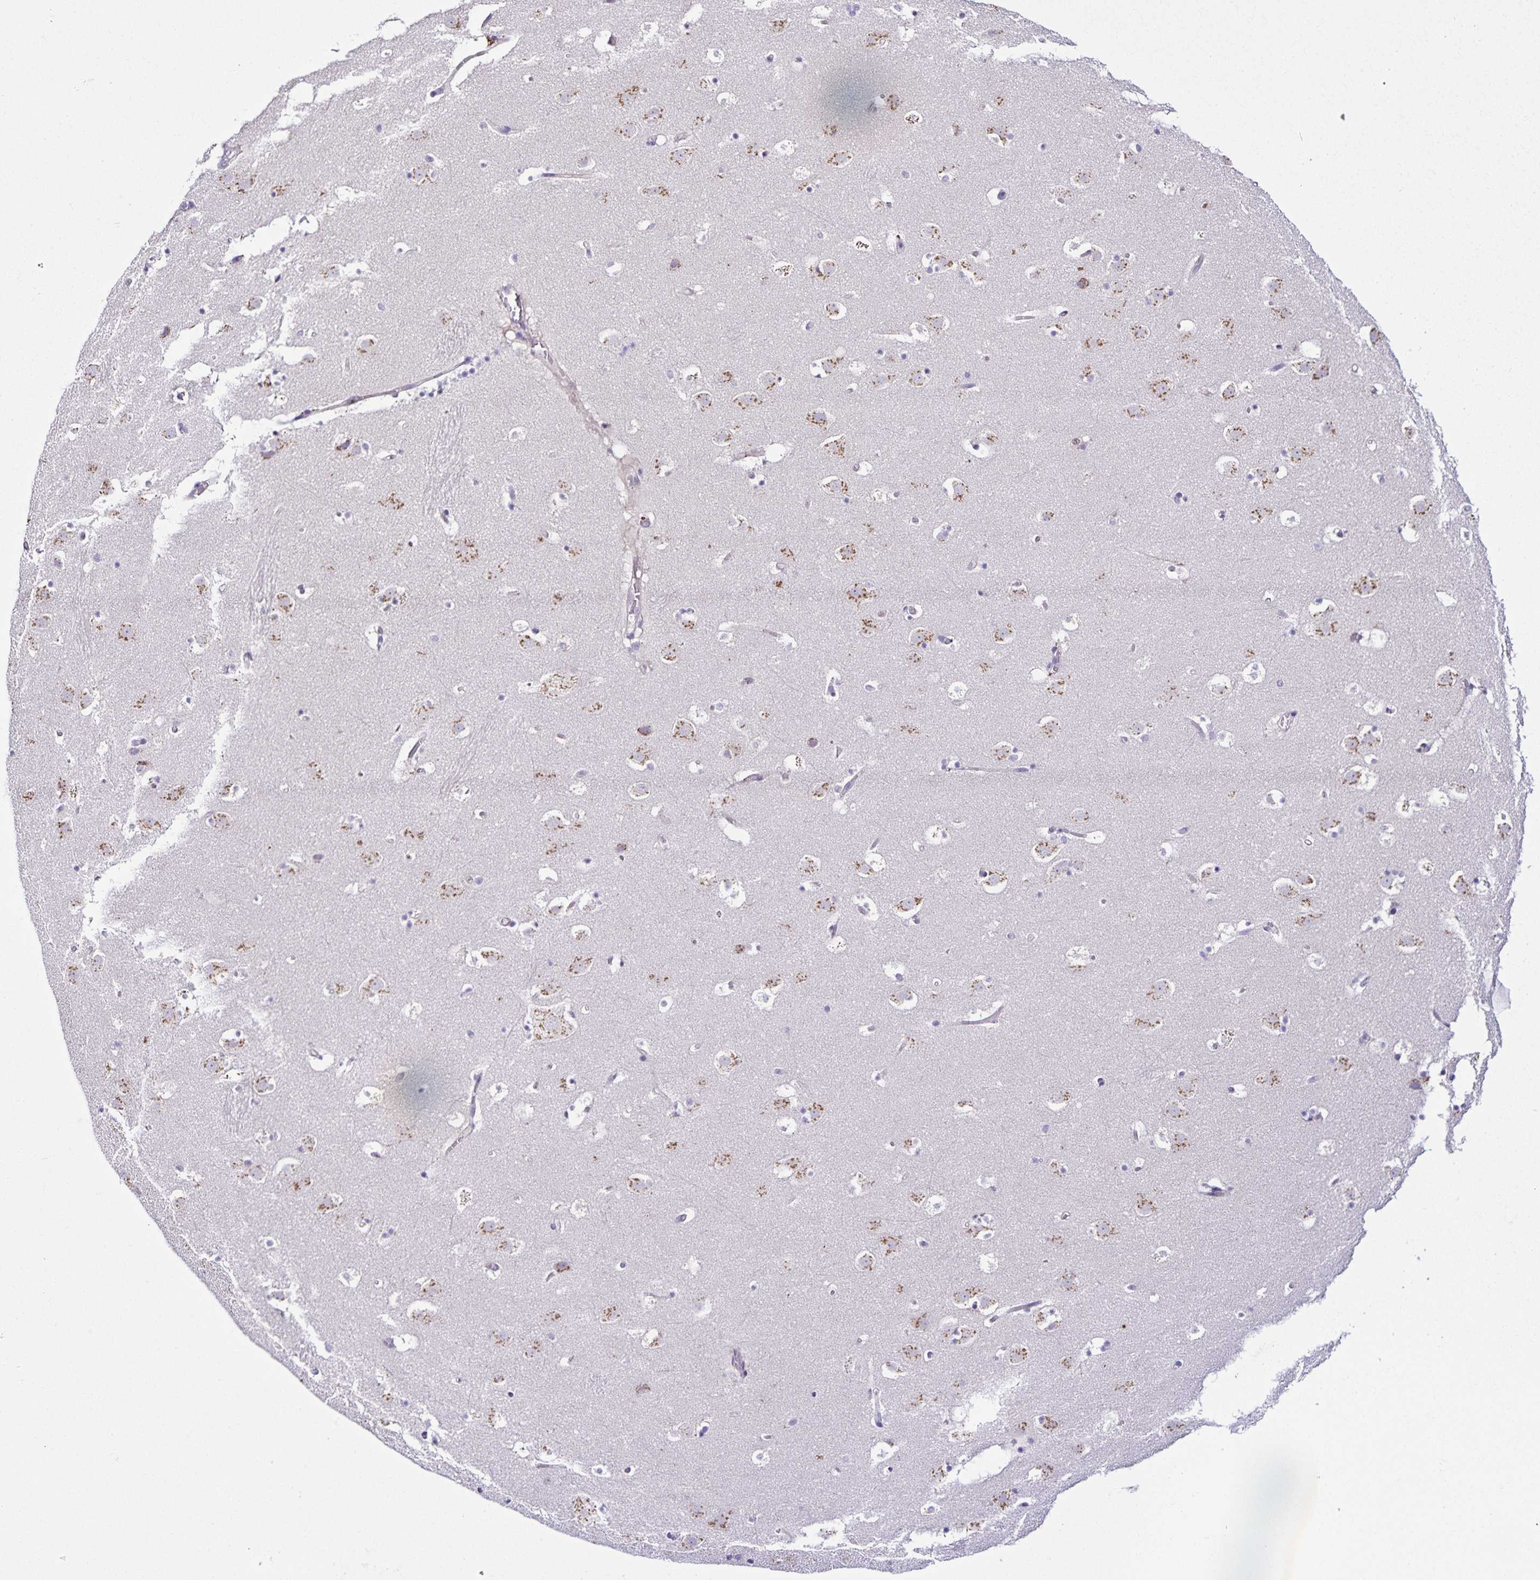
{"staining": {"intensity": "negative", "quantity": "none", "location": "none"}, "tissue": "caudate", "cell_type": "Glial cells", "image_type": "normal", "snomed": [{"axis": "morphology", "description": "Normal tissue, NOS"}, {"axis": "topography", "description": "Lateral ventricle wall"}], "caption": "Caudate stained for a protein using immunohistochemistry displays no expression glial cells.", "gene": "RNFT2", "patient": {"sex": "male", "age": 37}}